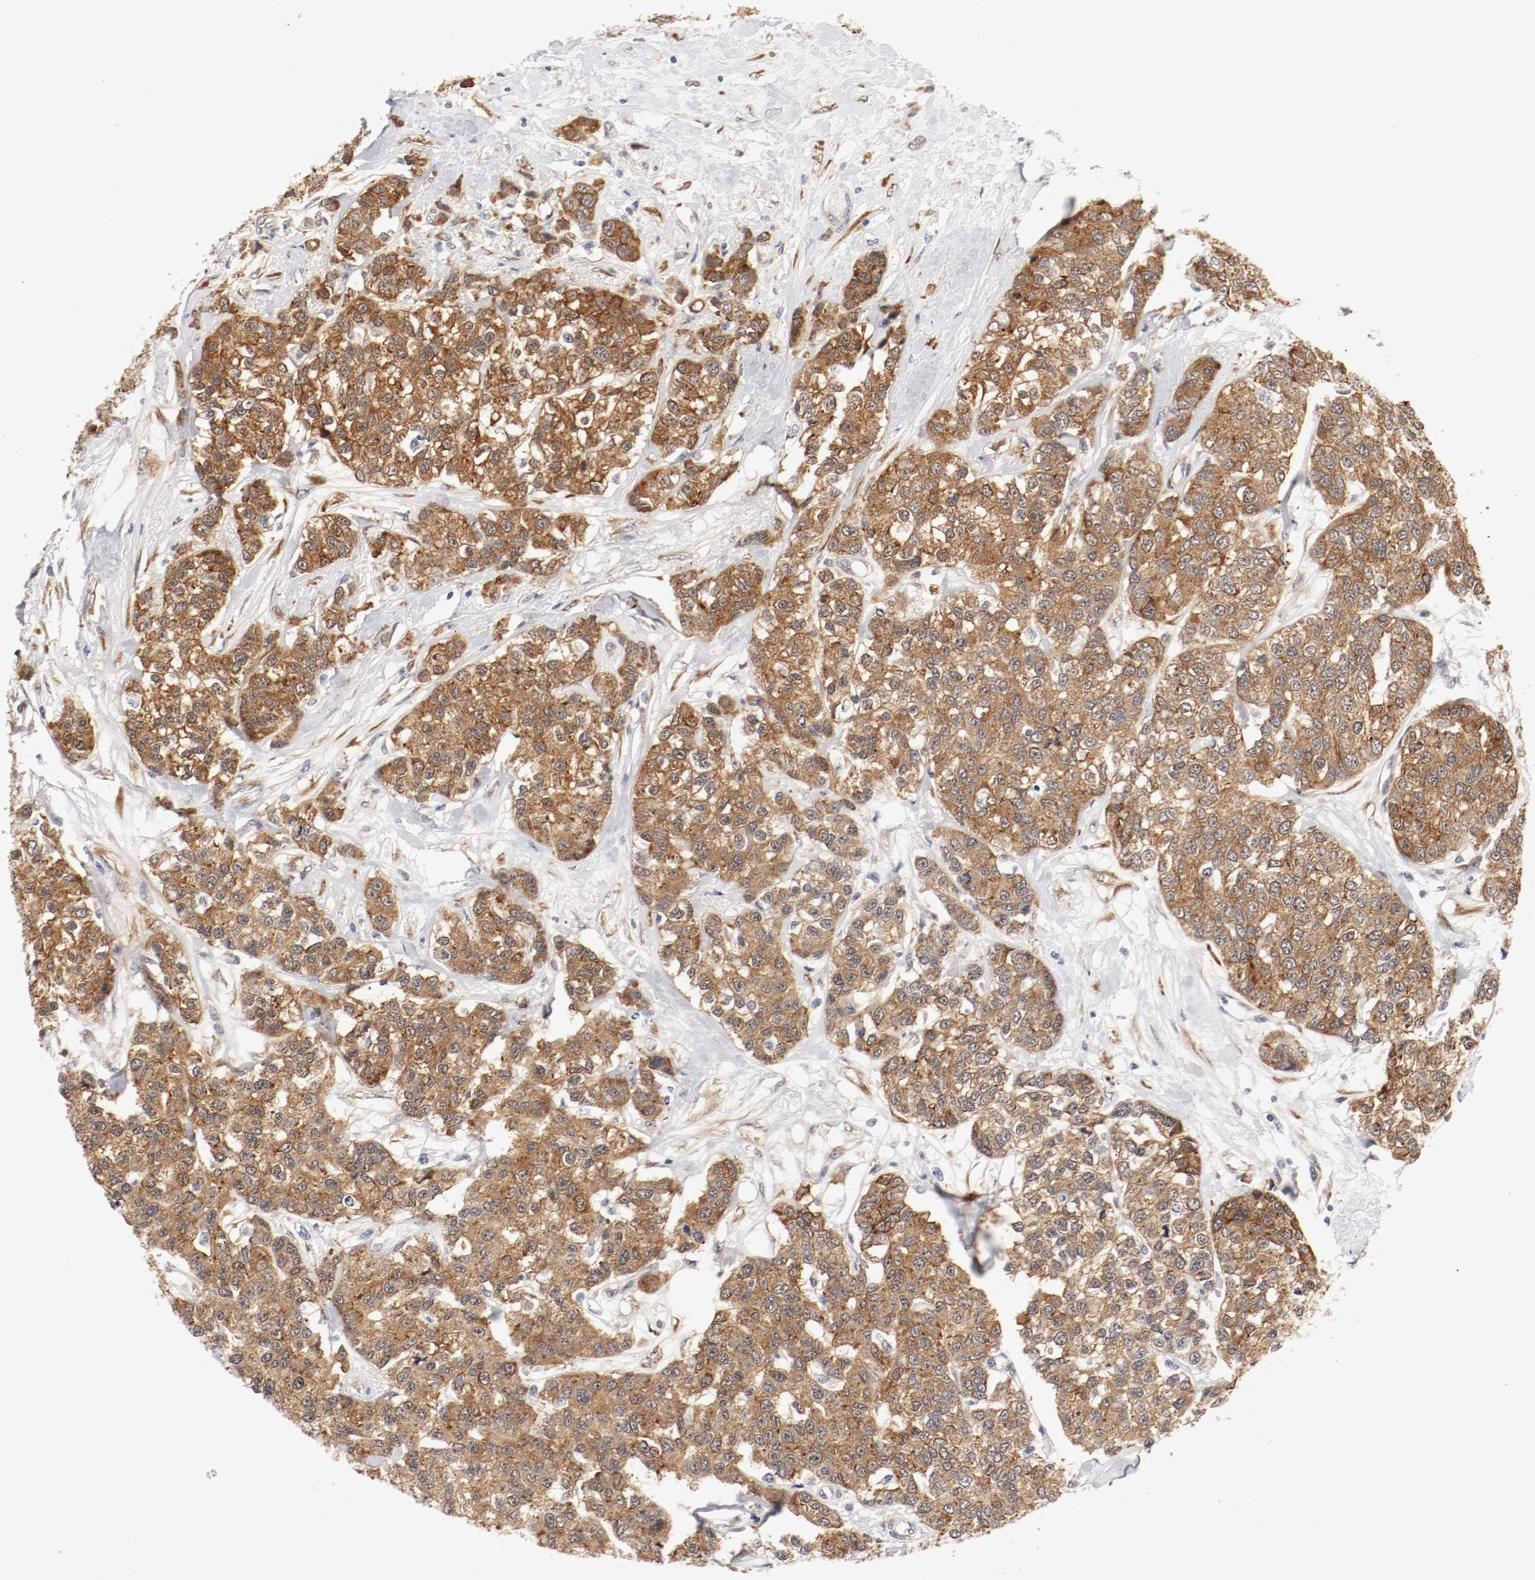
{"staining": {"intensity": "moderate", "quantity": ">75%", "location": "cytoplasmic/membranous"}, "tissue": "breast cancer", "cell_type": "Tumor cells", "image_type": "cancer", "snomed": [{"axis": "morphology", "description": "Duct carcinoma"}, {"axis": "topography", "description": "Breast"}], "caption": "A histopathology image of human breast cancer stained for a protein reveals moderate cytoplasmic/membranous brown staining in tumor cells. Nuclei are stained in blue.", "gene": "FKBP3", "patient": {"sex": "female", "age": 51}}